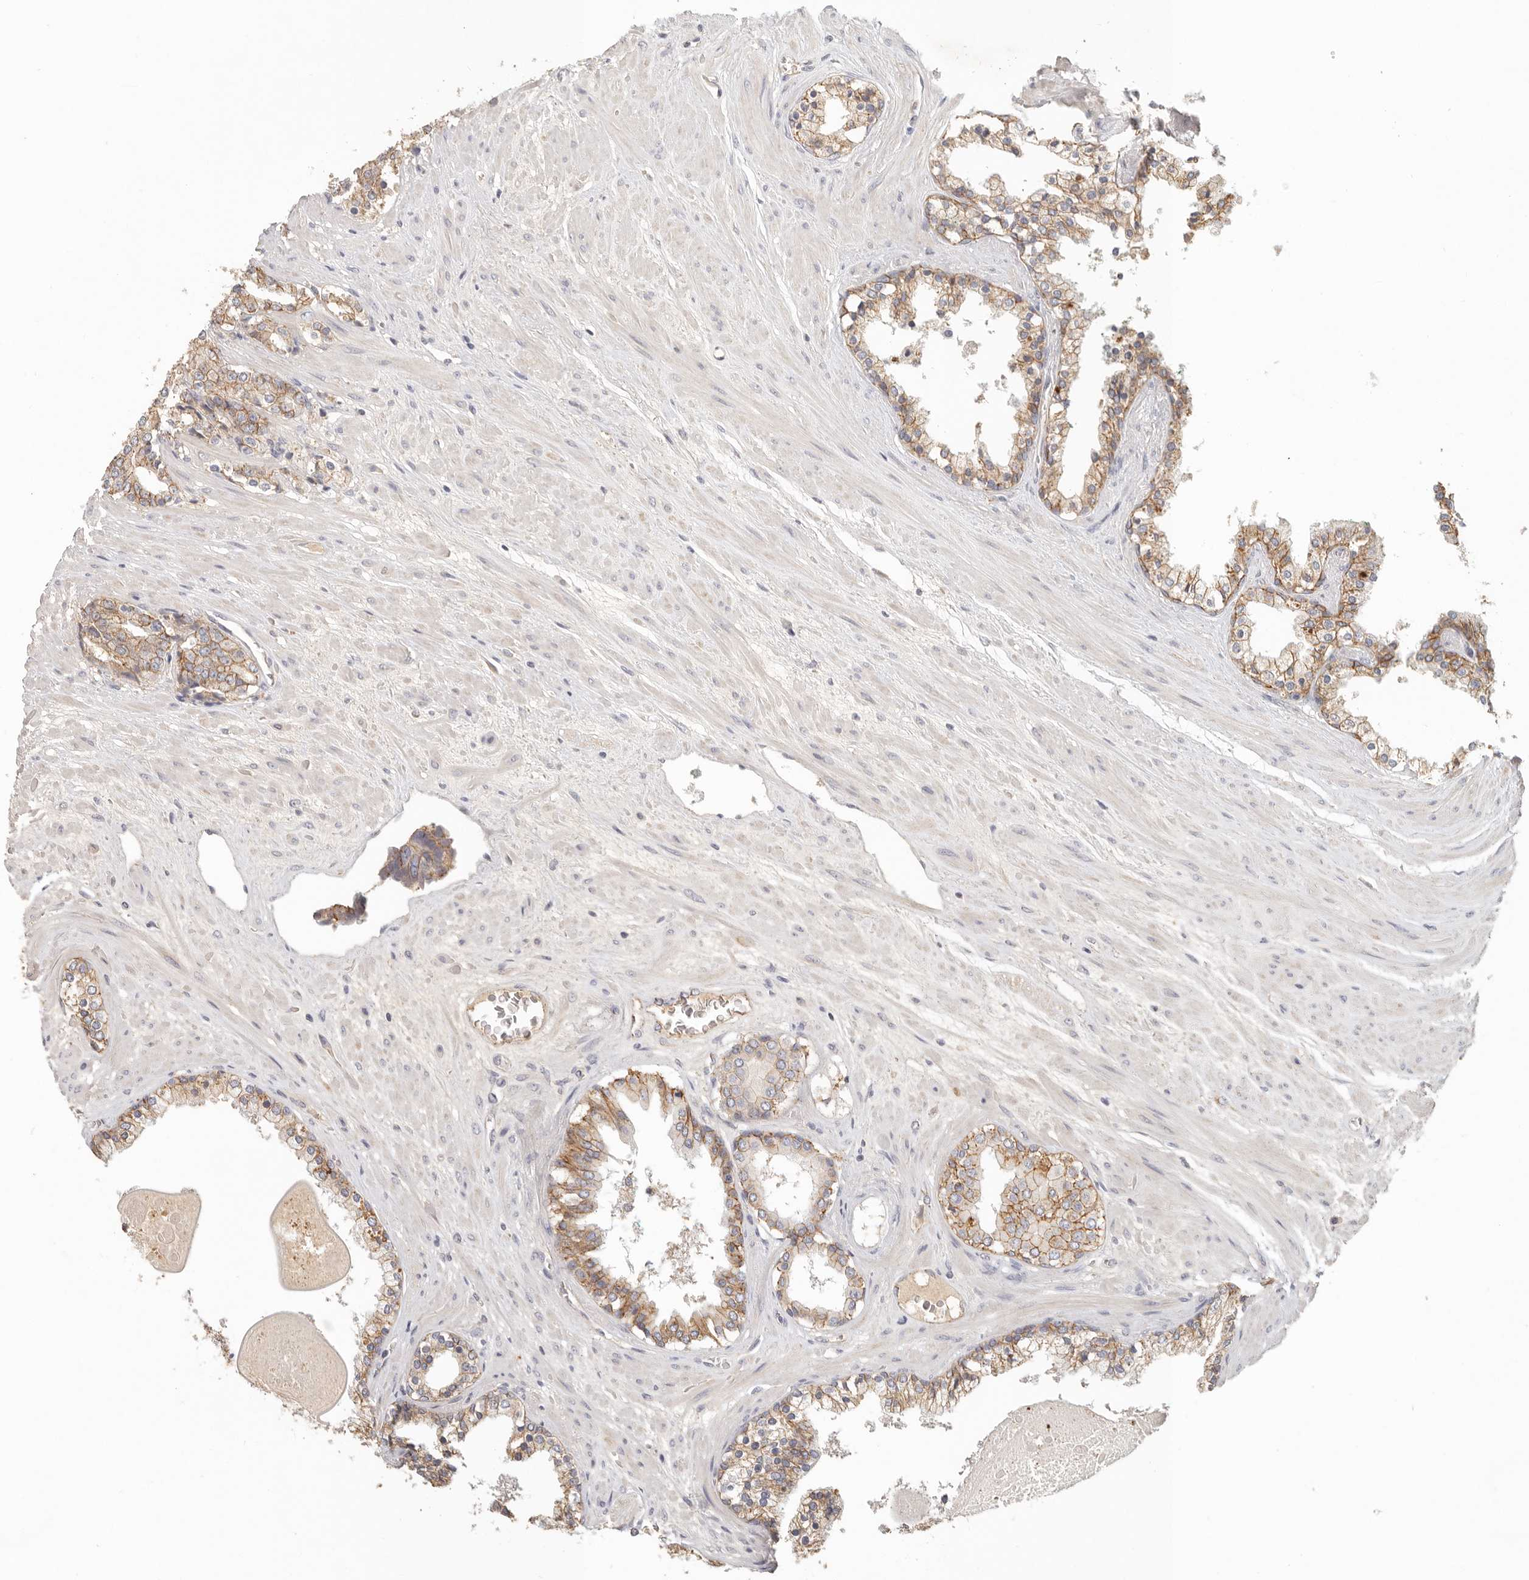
{"staining": {"intensity": "moderate", "quantity": ">75%", "location": "cytoplasmic/membranous"}, "tissue": "prostate cancer", "cell_type": "Tumor cells", "image_type": "cancer", "snomed": [{"axis": "morphology", "description": "Adenocarcinoma, High grade"}, {"axis": "topography", "description": "Prostate"}], "caption": "DAB (3,3'-diaminobenzidine) immunohistochemical staining of prostate cancer (adenocarcinoma (high-grade)) reveals moderate cytoplasmic/membranous protein expression in approximately >75% of tumor cells.", "gene": "ANXA9", "patient": {"sex": "male", "age": 71}}